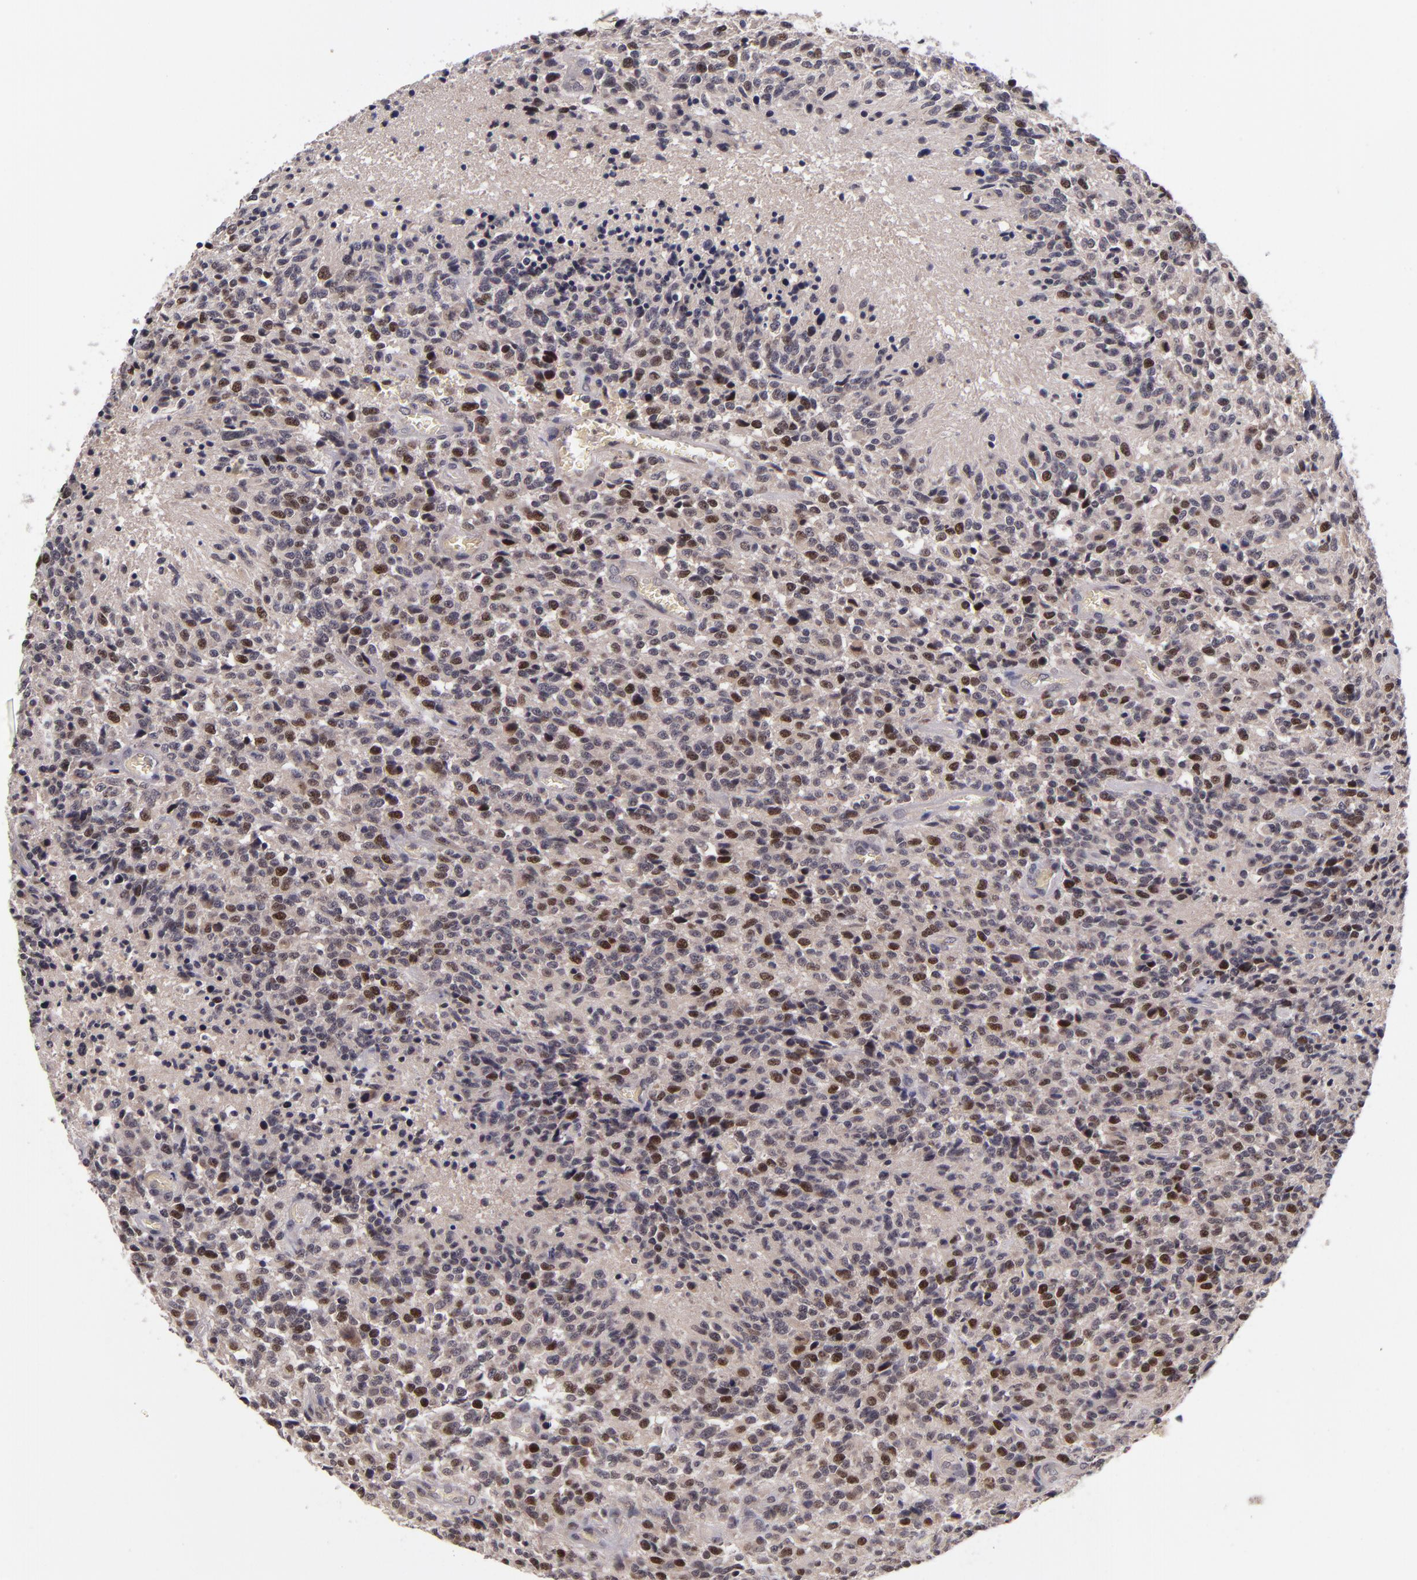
{"staining": {"intensity": "strong", "quantity": "25%-75%", "location": "nuclear"}, "tissue": "glioma", "cell_type": "Tumor cells", "image_type": "cancer", "snomed": [{"axis": "morphology", "description": "Glioma, malignant, High grade"}, {"axis": "topography", "description": "Brain"}], "caption": "Tumor cells show strong nuclear positivity in about 25%-75% of cells in malignant glioma (high-grade). (DAB (3,3'-diaminobenzidine) = brown stain, brightfield microscopy at high magnification).", "gene": "CDC7", "patient": {"sex": "male", "age": 36}}